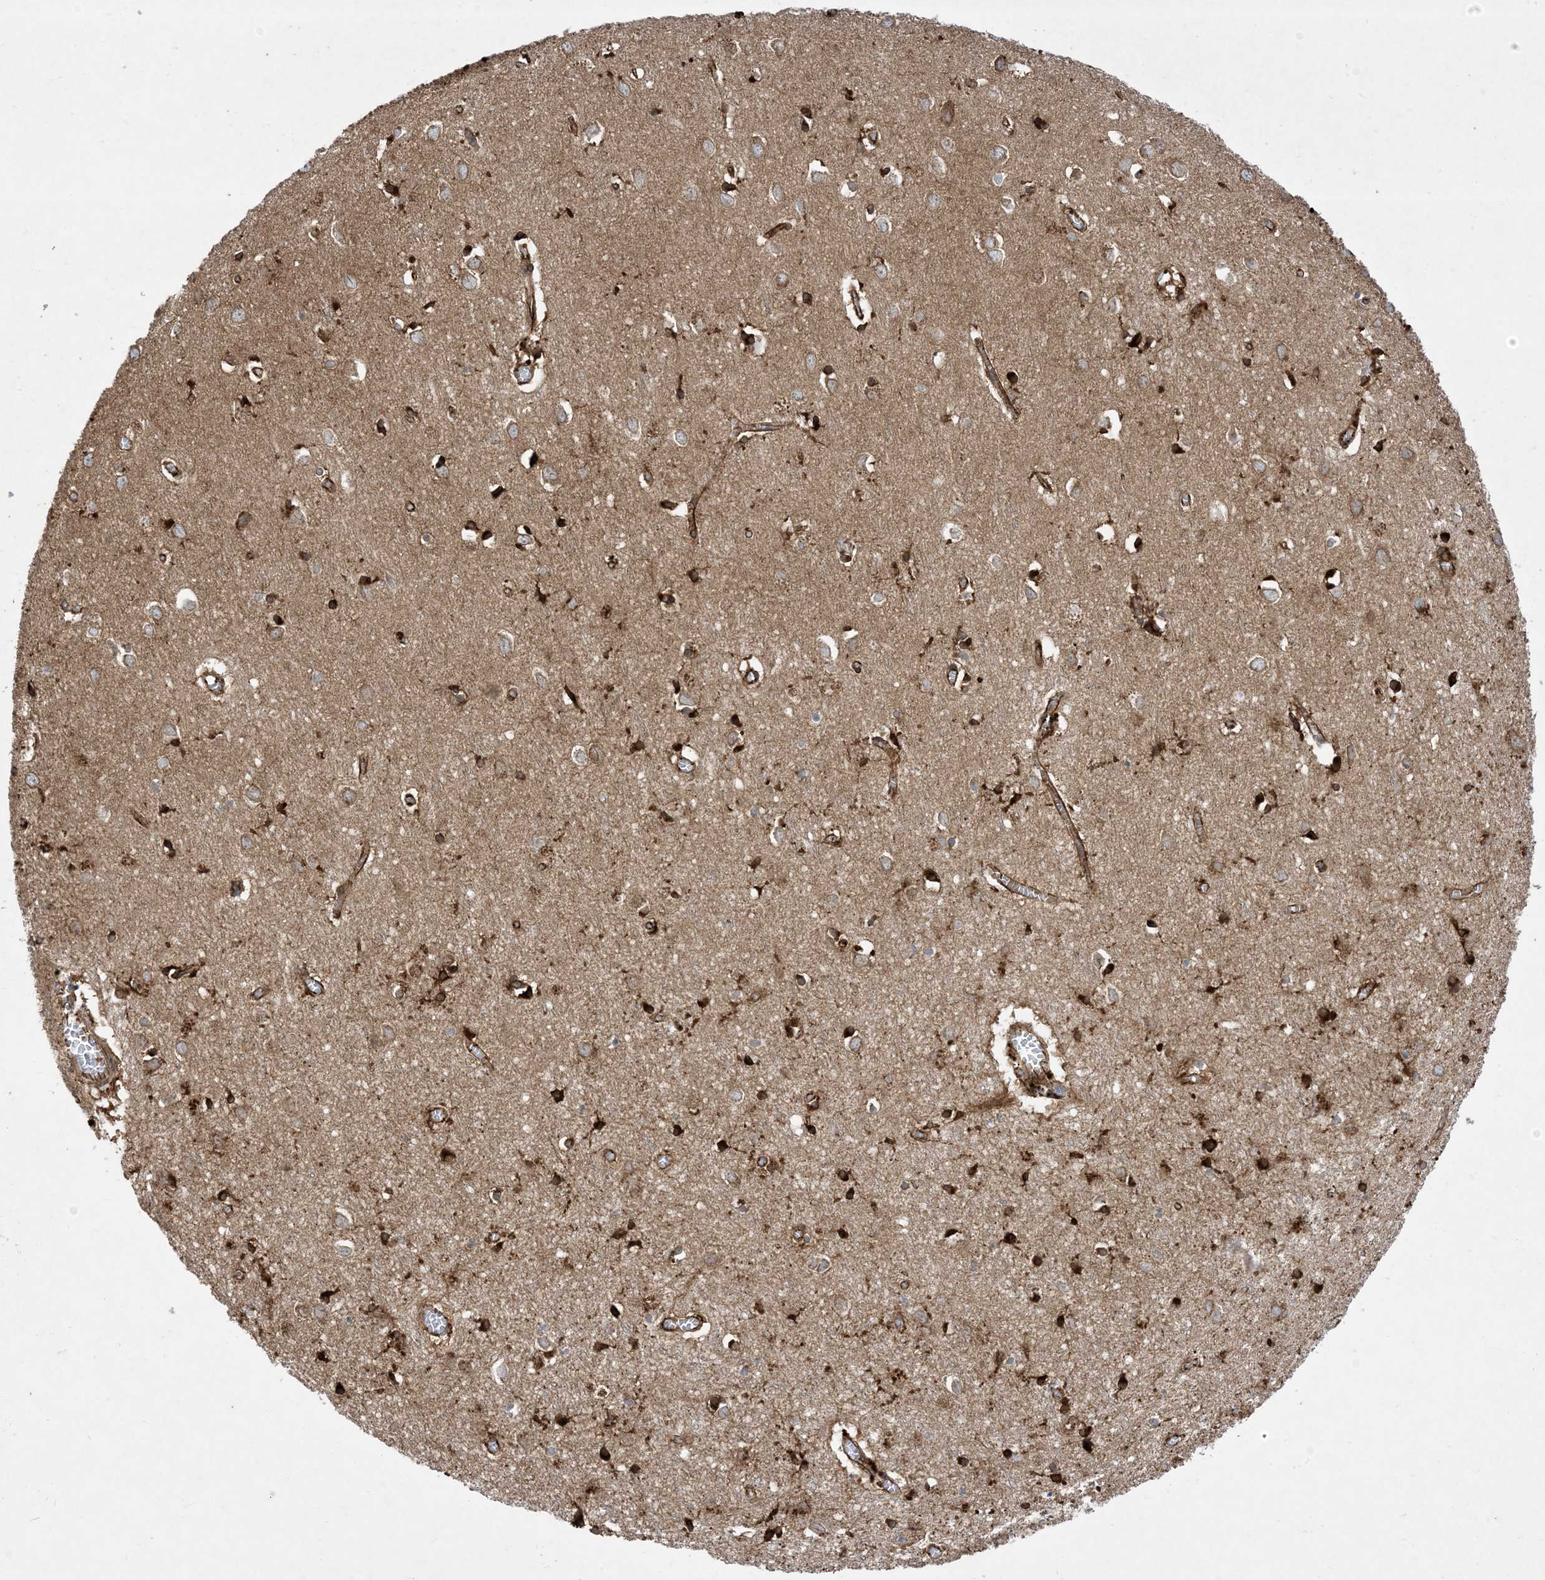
{"staining": {"intensity": "moderate", "quantity": ">75%", "location": "cytoplasmic/membranous"}, "tissue": "cerebral cortex", "cell_type": "Endothelial cells", "image_type": "normal", "snomed": [{"axis": "morphology", "description": "Normal tissue, NOS"}, {"axis": "topography", "description": "Cerebral cortex"}], "caption": "Immunohistochemistry (IHC) micrograph of unremarkable cerebral cortex: cerebral cortex stained using immunohistochemistry displays medium levels of moderate protein expression localized specifically in the cytoplasmic/membranous of endothelial cells, appearing as a cytoplasmic/membranous brown color.", "gene": "OTOP1", "patient": {"sex": "female", "age": 64}}